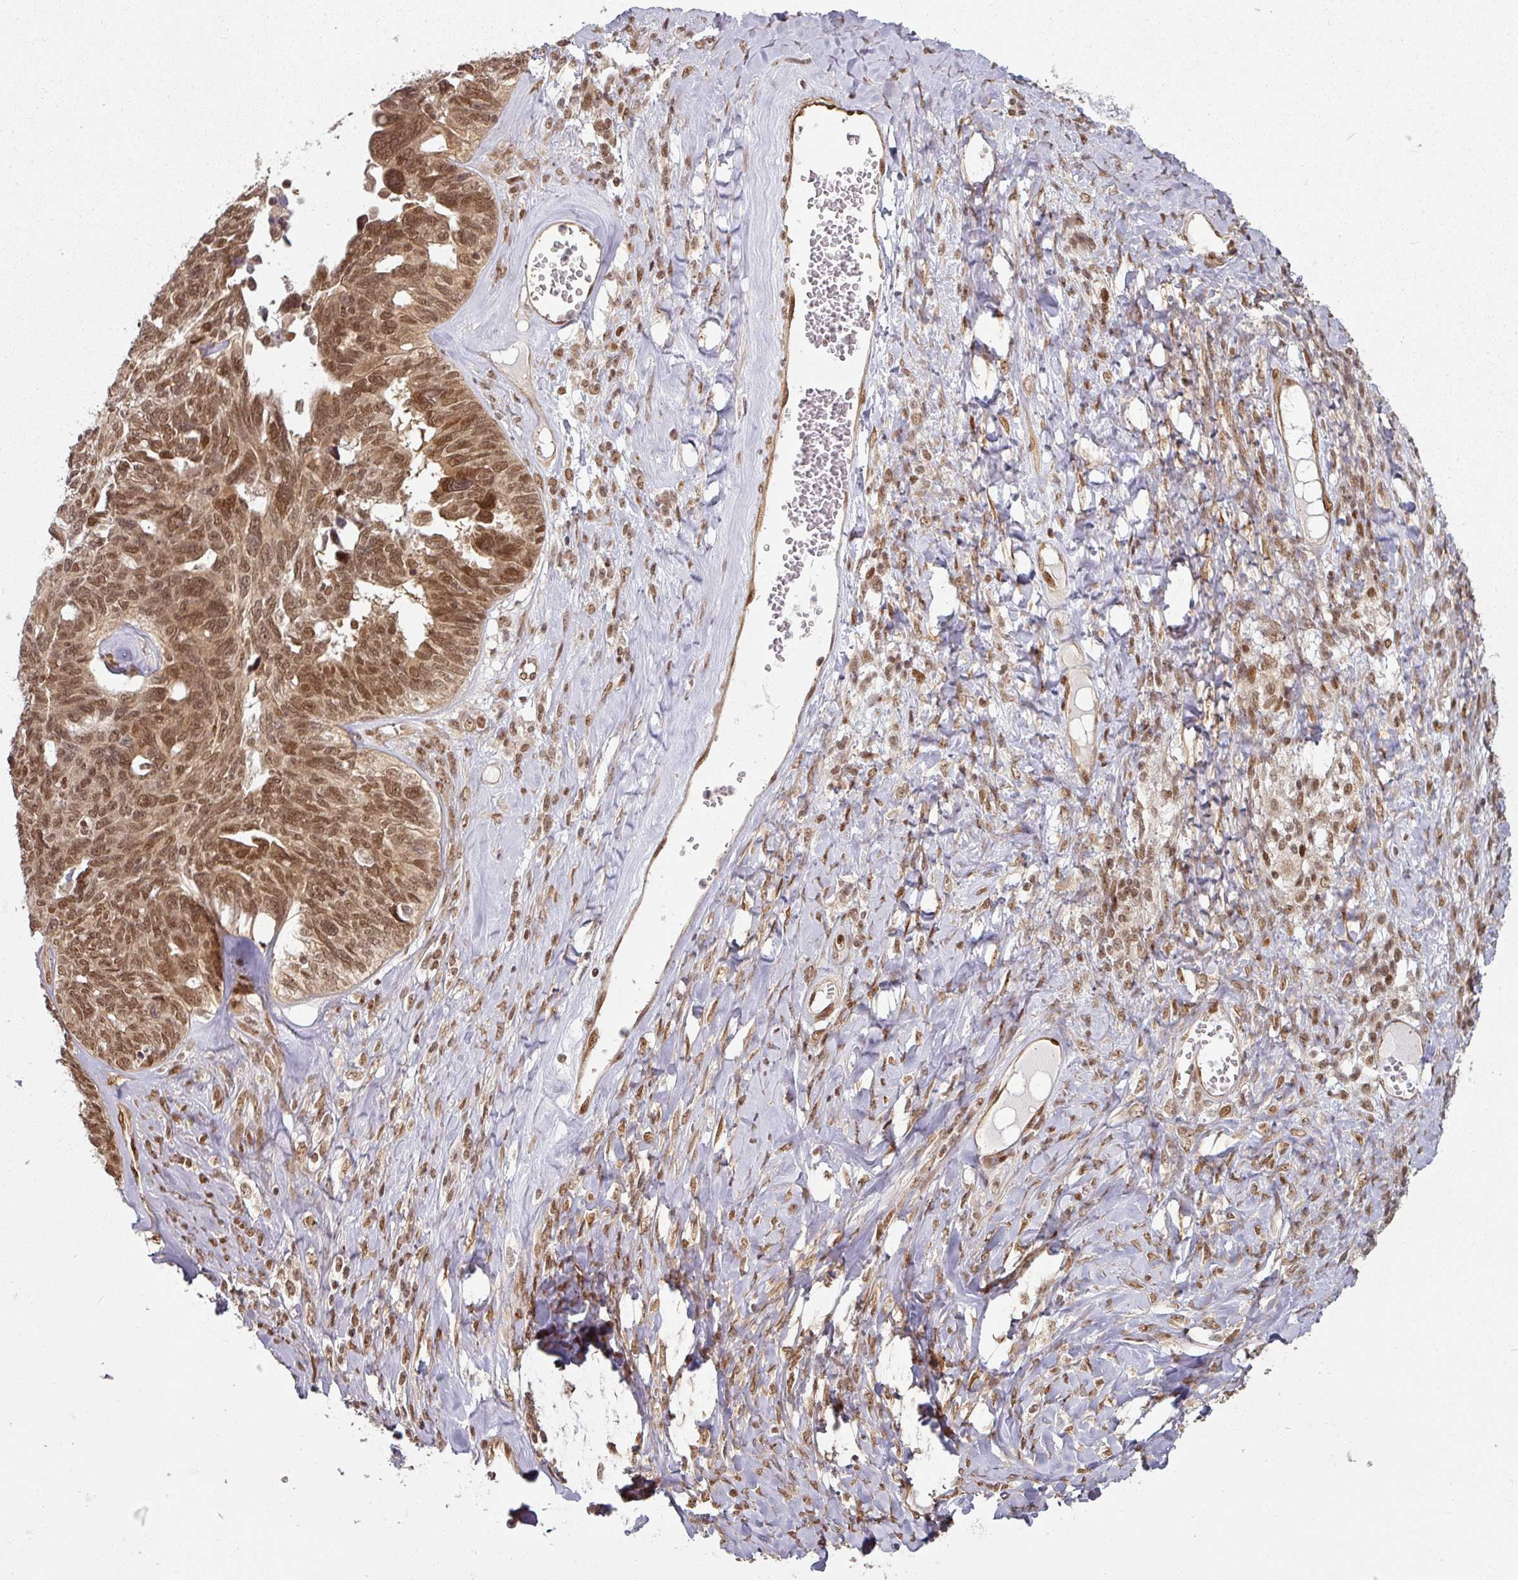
{"staining": {"intensity": "moderate", "quantity": ">75%", "location": "nuclear"}, "tissue": "ovarian cancer", "cell_type": "Tumor cells", "image_type": "cancer", "snomed": [{"axis": "morphology", "description": "Cystadenocarcinoma, serous, NOS"}, {"axis": "topography", "description": "Ovary"}], "caption": "IHC photomicrograph of neoplastic tissue: serous cystadenocarcinoma (ovarian) stained using immunohistochemistry (IHC) demonstrates medium levels of moderate protein expression localized specifically in the nuclear of tumor cells, appearing as a nuclear brown color.", "gene": "SIK3", "patient": {"sex": "female", "age": 79}}